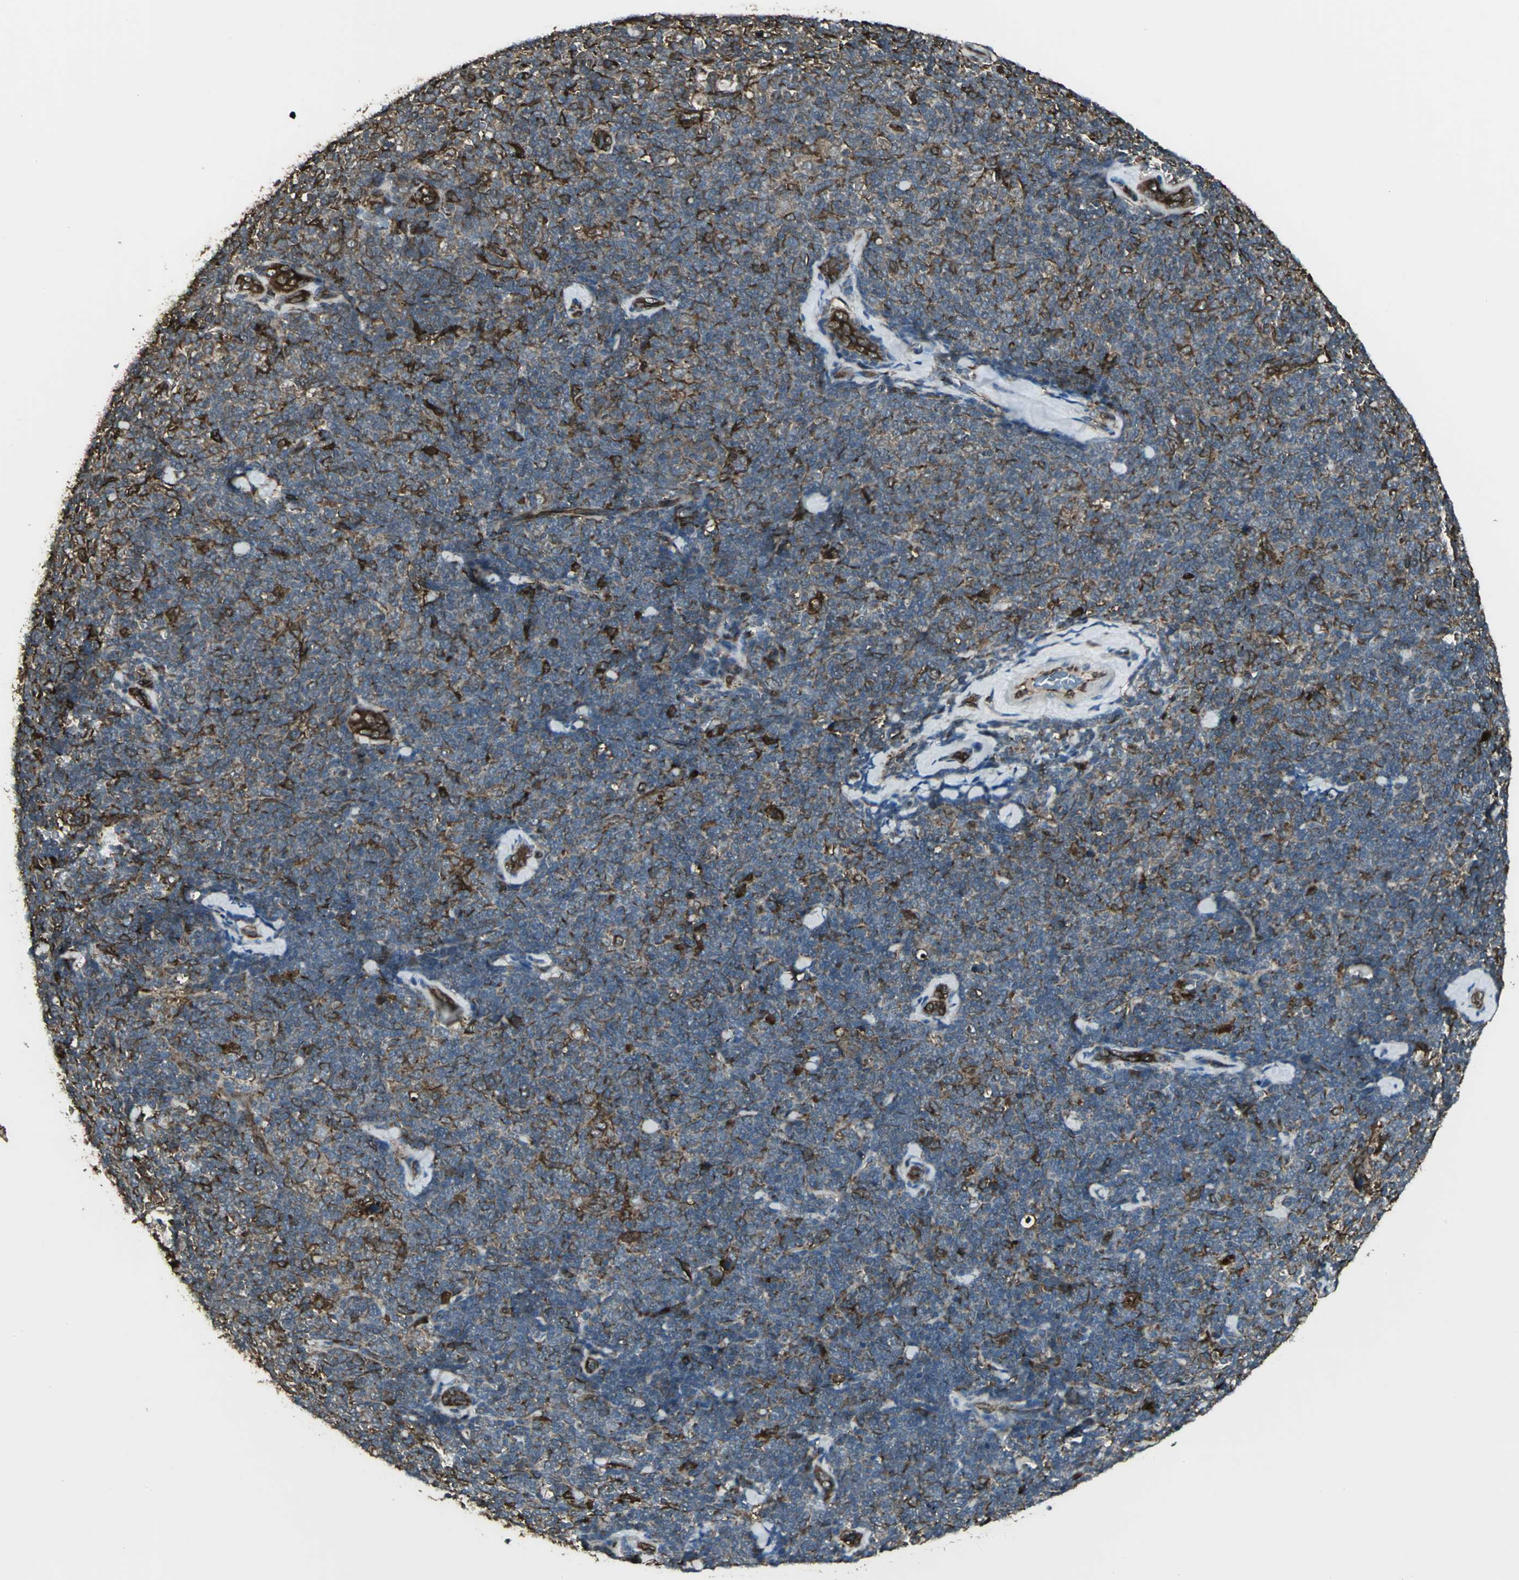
{"staining": {"intensity": "weak", "quantity": ">75%", "location": "cytoplasmic/membranous"}, "tissue": "lymphoma", "cell_type": "Tumor cells", "image_type": "cancer", "snomed": [{"axis": "morphology", "description": "Malignant lymphoma, non-Hodgkin's type, Low grade"}, {"axis": "topography", "description": "Lymph node"}], "caption": "This is an image of immunohistochemistry staining of lymphoma, which shows weak staining in the cytoplasmic/membranous of tumor cells.", "gene": "PRXL2B", "patient": {"sex": "female", "age": 56}}